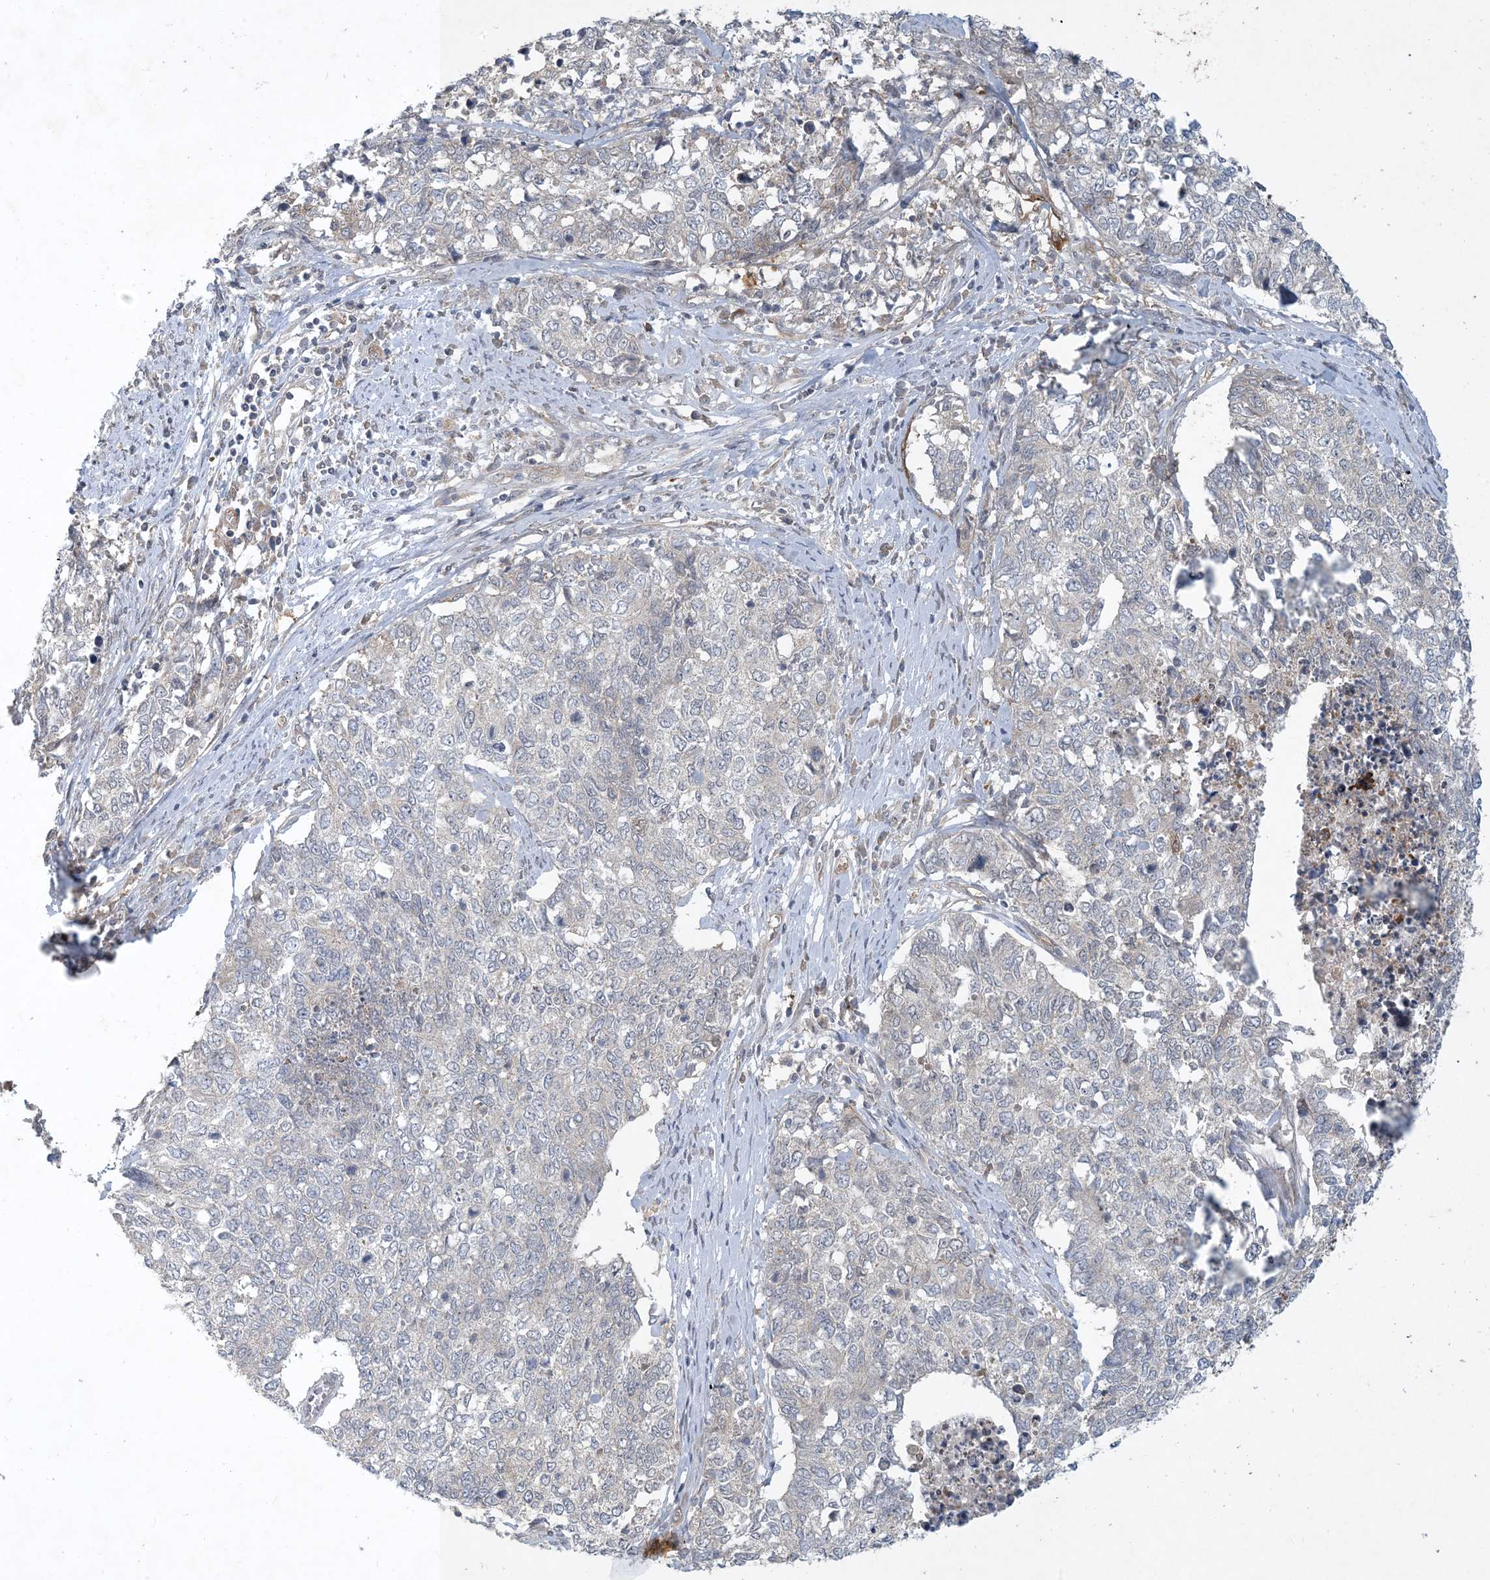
{"staining": {"intensity": "negative", "quantity": "none", "location": "none"}, "tissue": "cervical cancer", "cell_type": "Tumor cells", "image_type": "cancer", "snomed": [{"axis": "morphology", "description": "Squamous cell carcinoma, NOS"}, {"axis": "topography", "description": "Cervix"}], "caption": "This is a image of IHC staining of cervical cancer, which shows no expression in tumor cells.", "gene": "CDS1", "patient": {"sex": "female", "age": 63}}